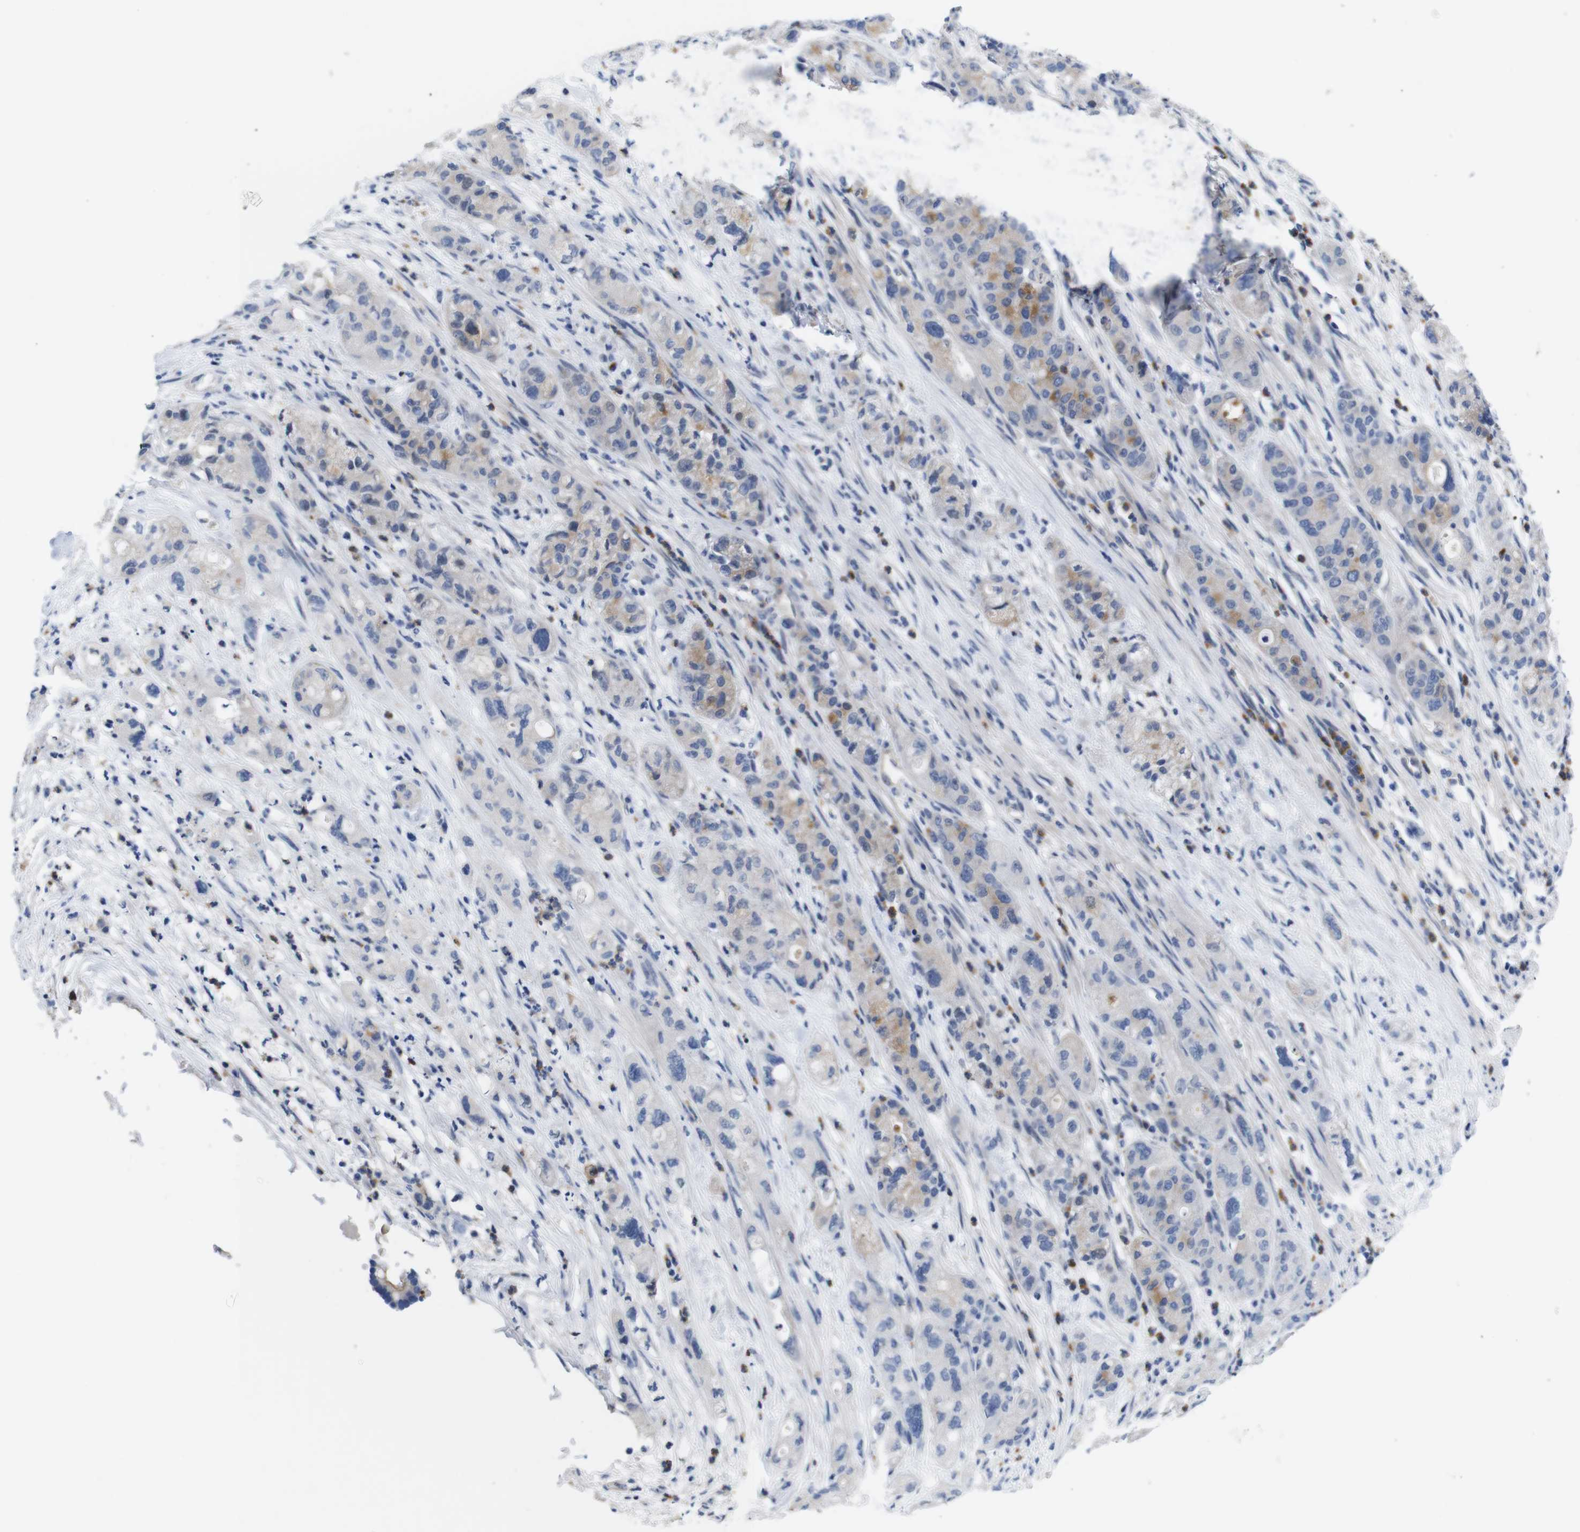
{"staining": {"intensity": "weak", "quantity": "<25%", "location": "cytoplasmic/membranous"}, "tissue": "pancreatic cancer", "cell_type": "Tumor cells", "image_type": "cancer", "snomed": [{"axis": "morphology", "description": "Adenocarcinoma, NOS"}, {"axis": "topography", "description": "Pancreas"}], "caption": "DAB (3,3'-diaminobenzidine) immunohistochemical staining of human pancreatic cancer exhibits no significant positivity in tumor cells. (Immunohistochemistry, brightfield microscopy, high magnification).", "gene": "C1RL", "patient": {"sex": "female", "age": 78}}